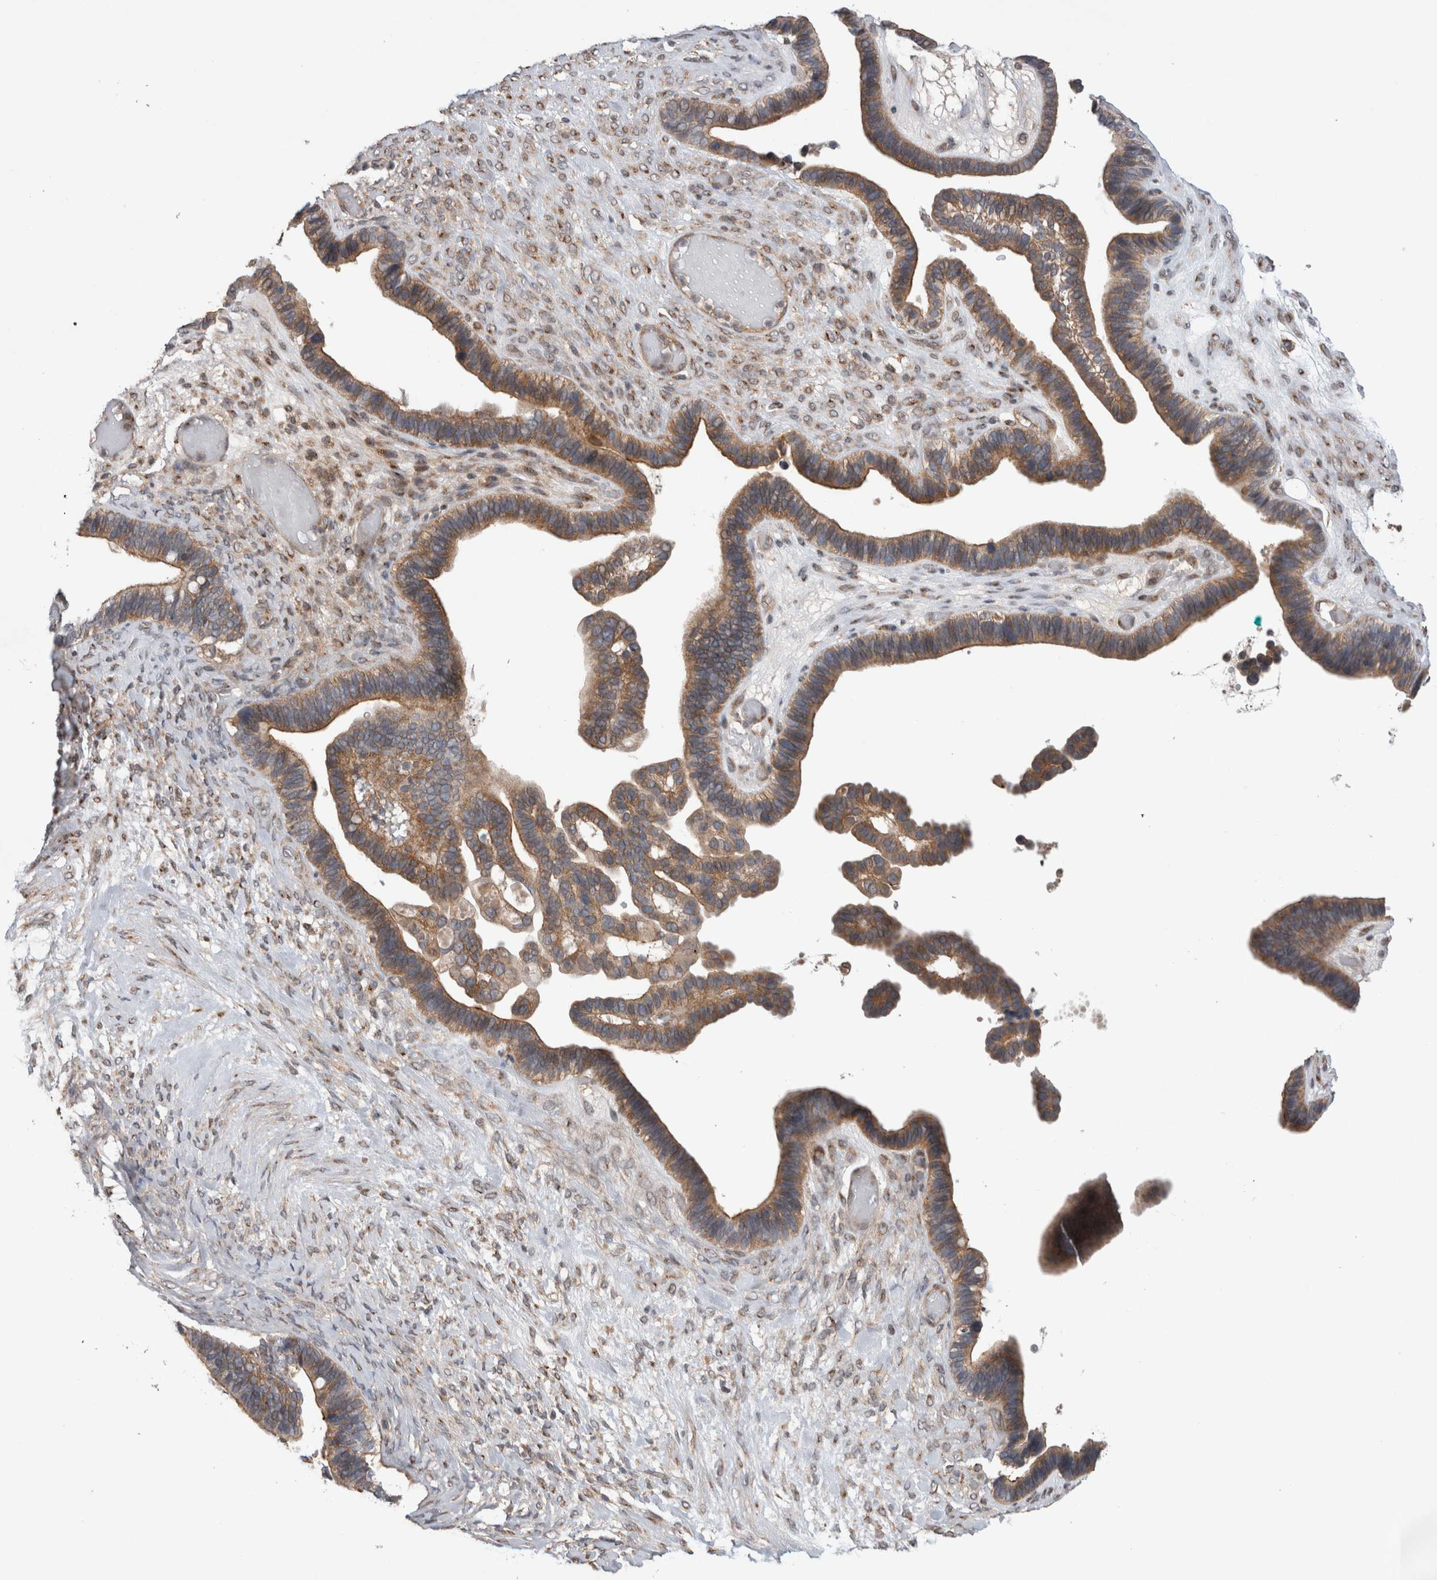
{"staining": {"intensity": "moderate", "quantity": ">75%", "location": "cytoplasmic/membranous"}, "tissue": "ovarian cancer", "cell_type": "Tumor cells", "image_type": "cancer", "snomed": [{"axis": "morphology", "description": "Cystadenocarcinoma, serous, NOS"}, {"axis": "topography", "description": "Ovary"}], "caption": "High-magnification brightfield microscopy of serous cystadenocarcinoma (ovarian) stained with DAB (brown) and counterstained with hematoxylin (blue). tumor cells exhibit moderate cytoplasmic/membranous positivity is appreciated in approximately>75% of cells.", "gene": "TRIM5", "patient": {"sex": "female", "age": 56}}